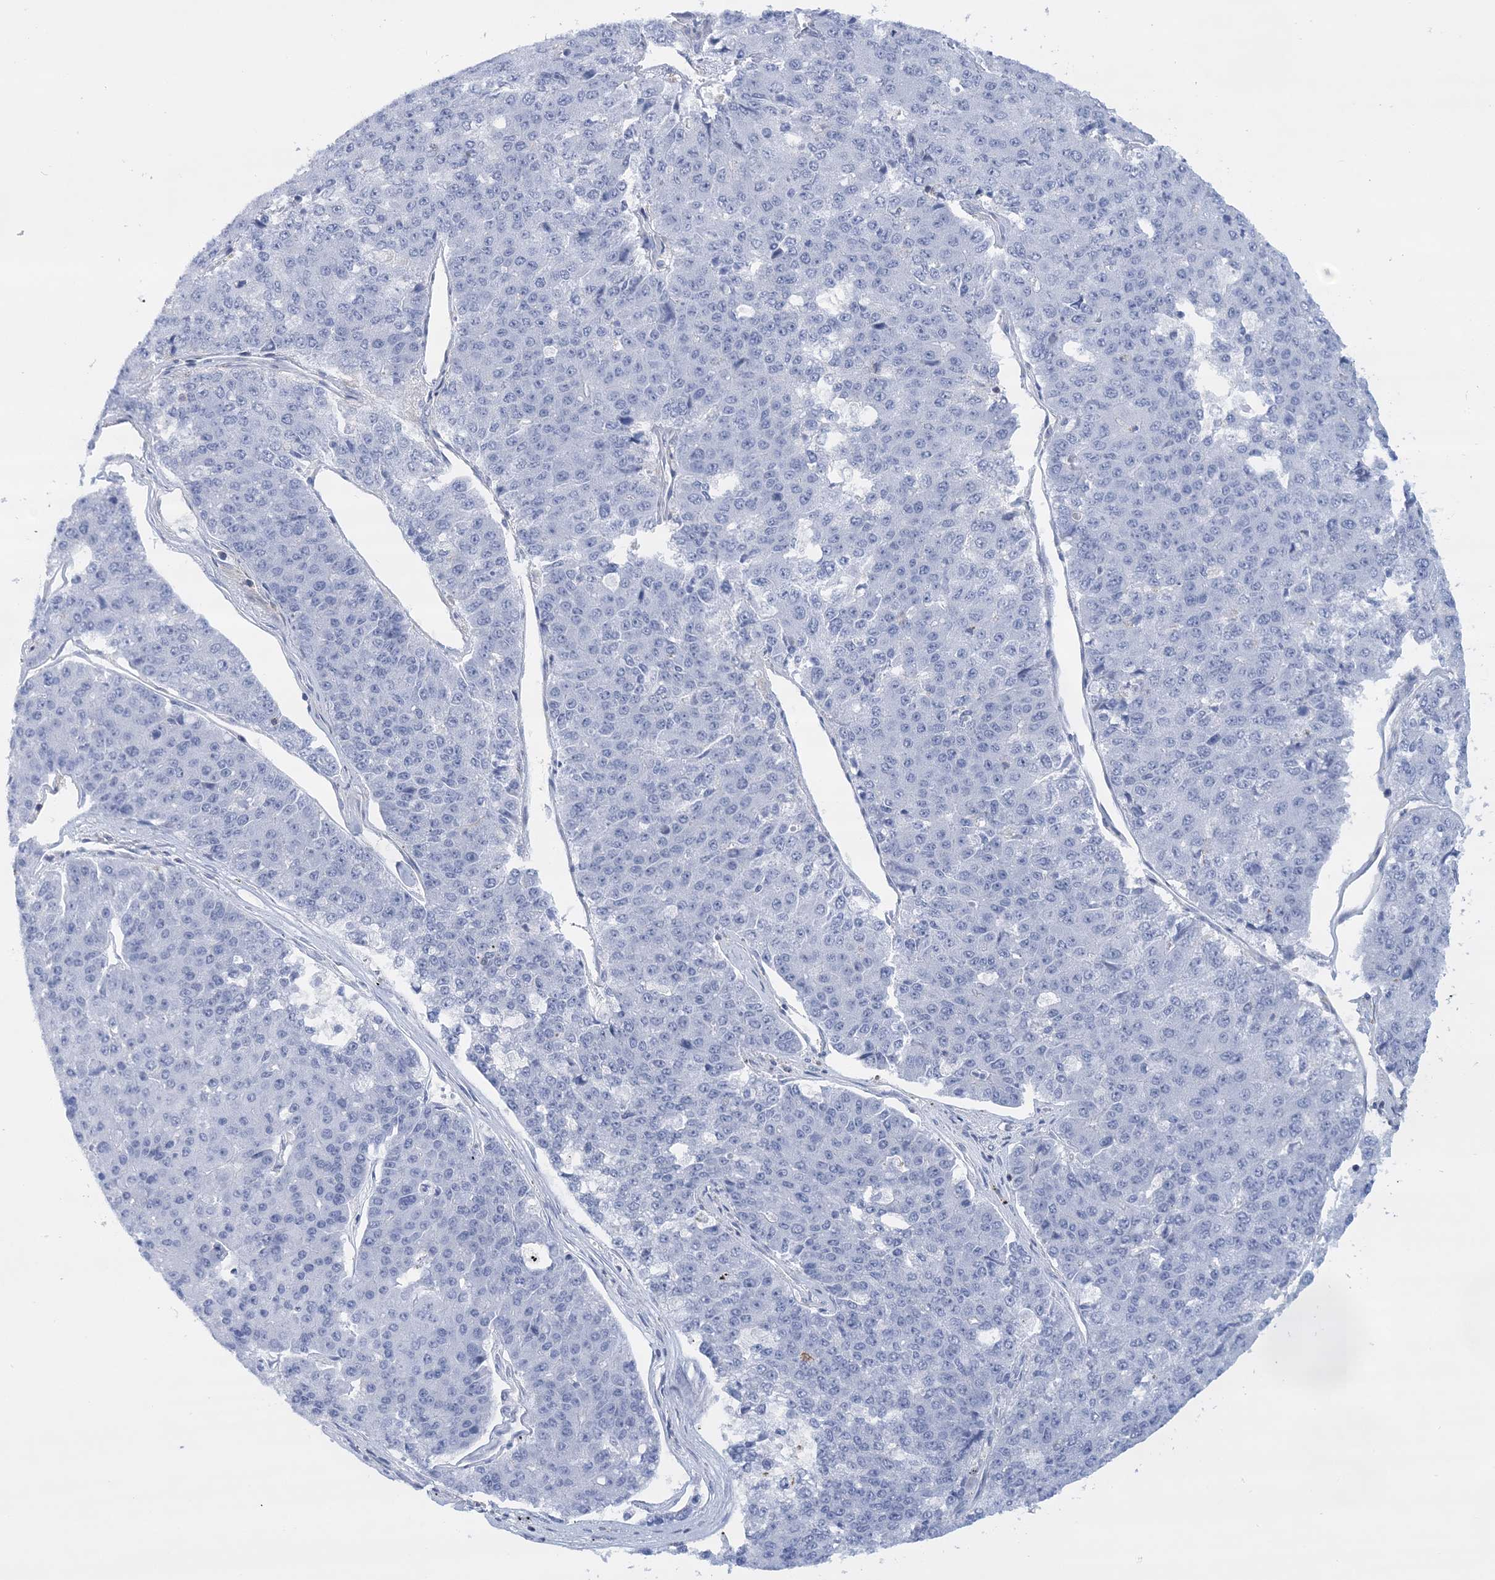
{"staining": {"intensity": "negative", "quantity": "none", "location": "none"}, "tissue": "pancreatic cancer", "cell_type": "Tumor cells", "image_type": "cancer", "snomed": [{"axis": "morphology", "description": "Adenocarcinoma, NOS"}, {"axis": "topography", "description": "Pancreas"}], "caption": "Pancreatic cancer (adenocarcinoma) was stained to show a protein in brown. There is no significant positivity in tumor cells.", "gene": "C11orf21", "patient": {"sex": "male", "age": 50}}